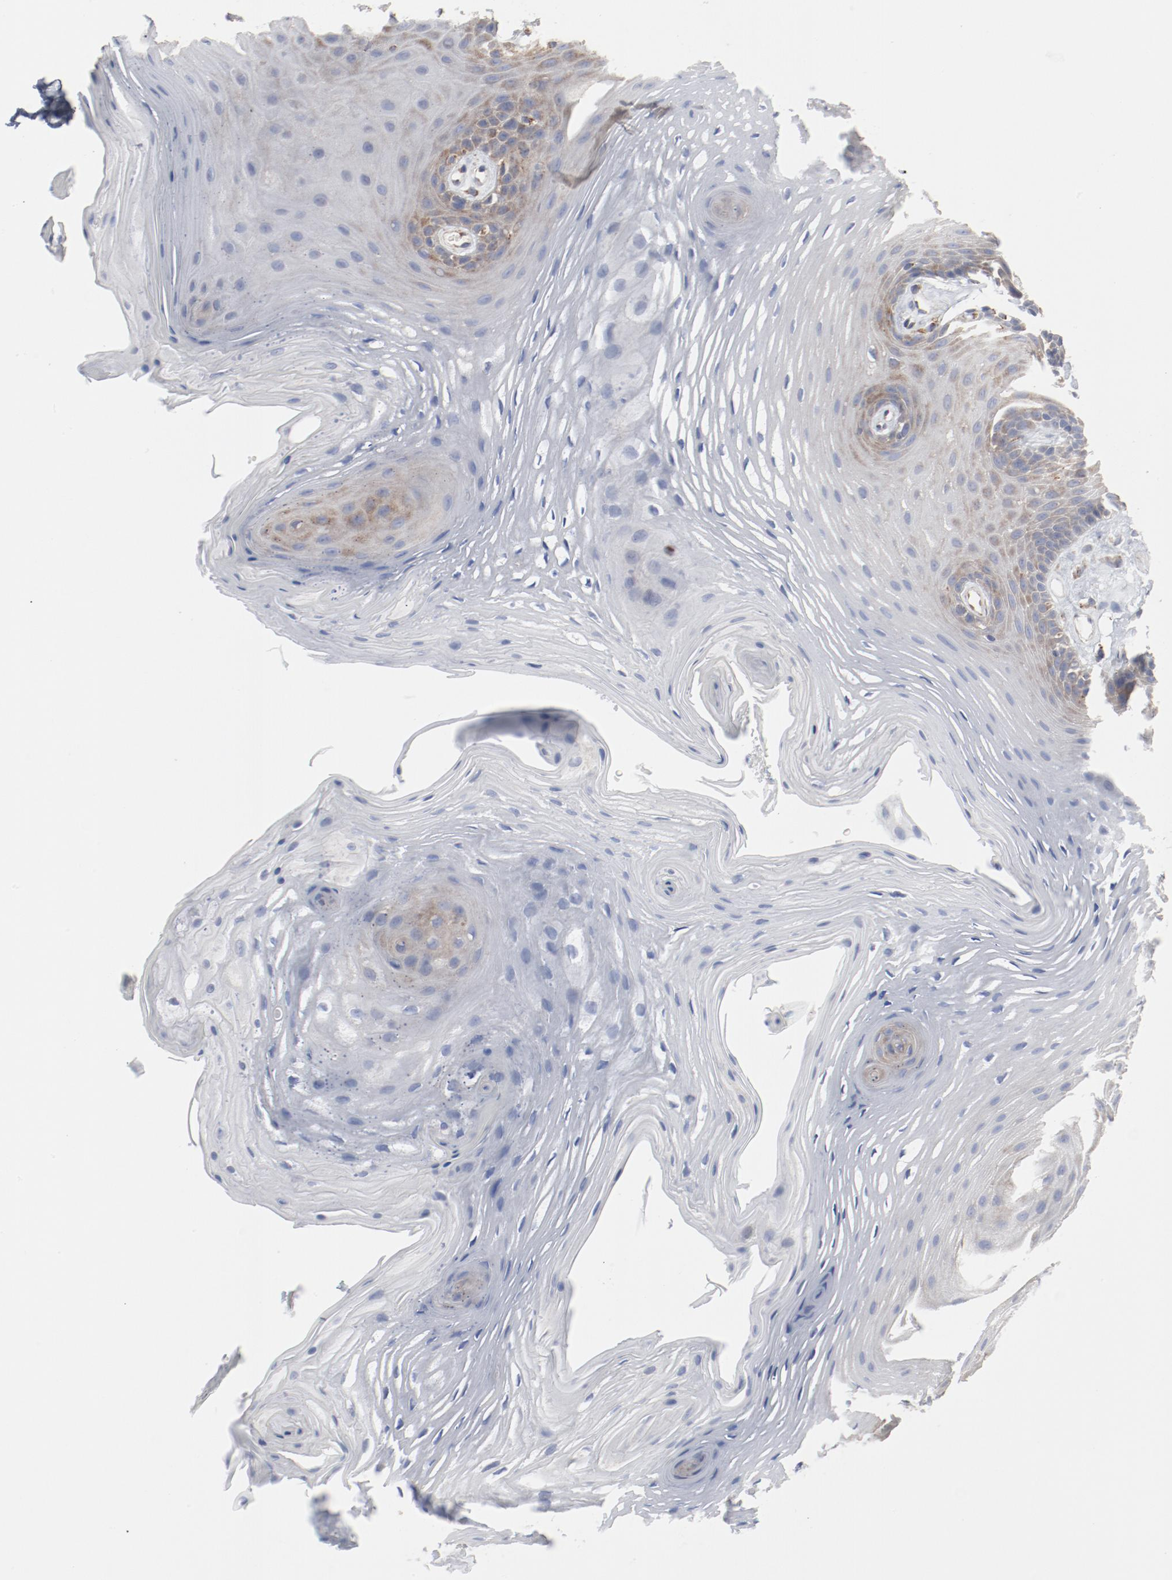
{"staining": {"intensity": "weak", "quantity": "25%-75%", "location": "cytoplasmic/membranous"}, "tissue": "oral mucosa", "cell_type": "Squamous epithelial cells", "image_type": "normal", "snomed": [{"axis": "morphology", "description": "Normal tissue, NOS"}, {"axis": "topography", "description": "Oral tissue"}], "caption": "Normal oral mucosa reveals weak cytoplasmic/membranous staining in approximately 25%-75% of squamous epithelial cells, visualized by immunohistochemistry.", "gene": "SETD3", "patient": {"sex": "male", "age": 62}}